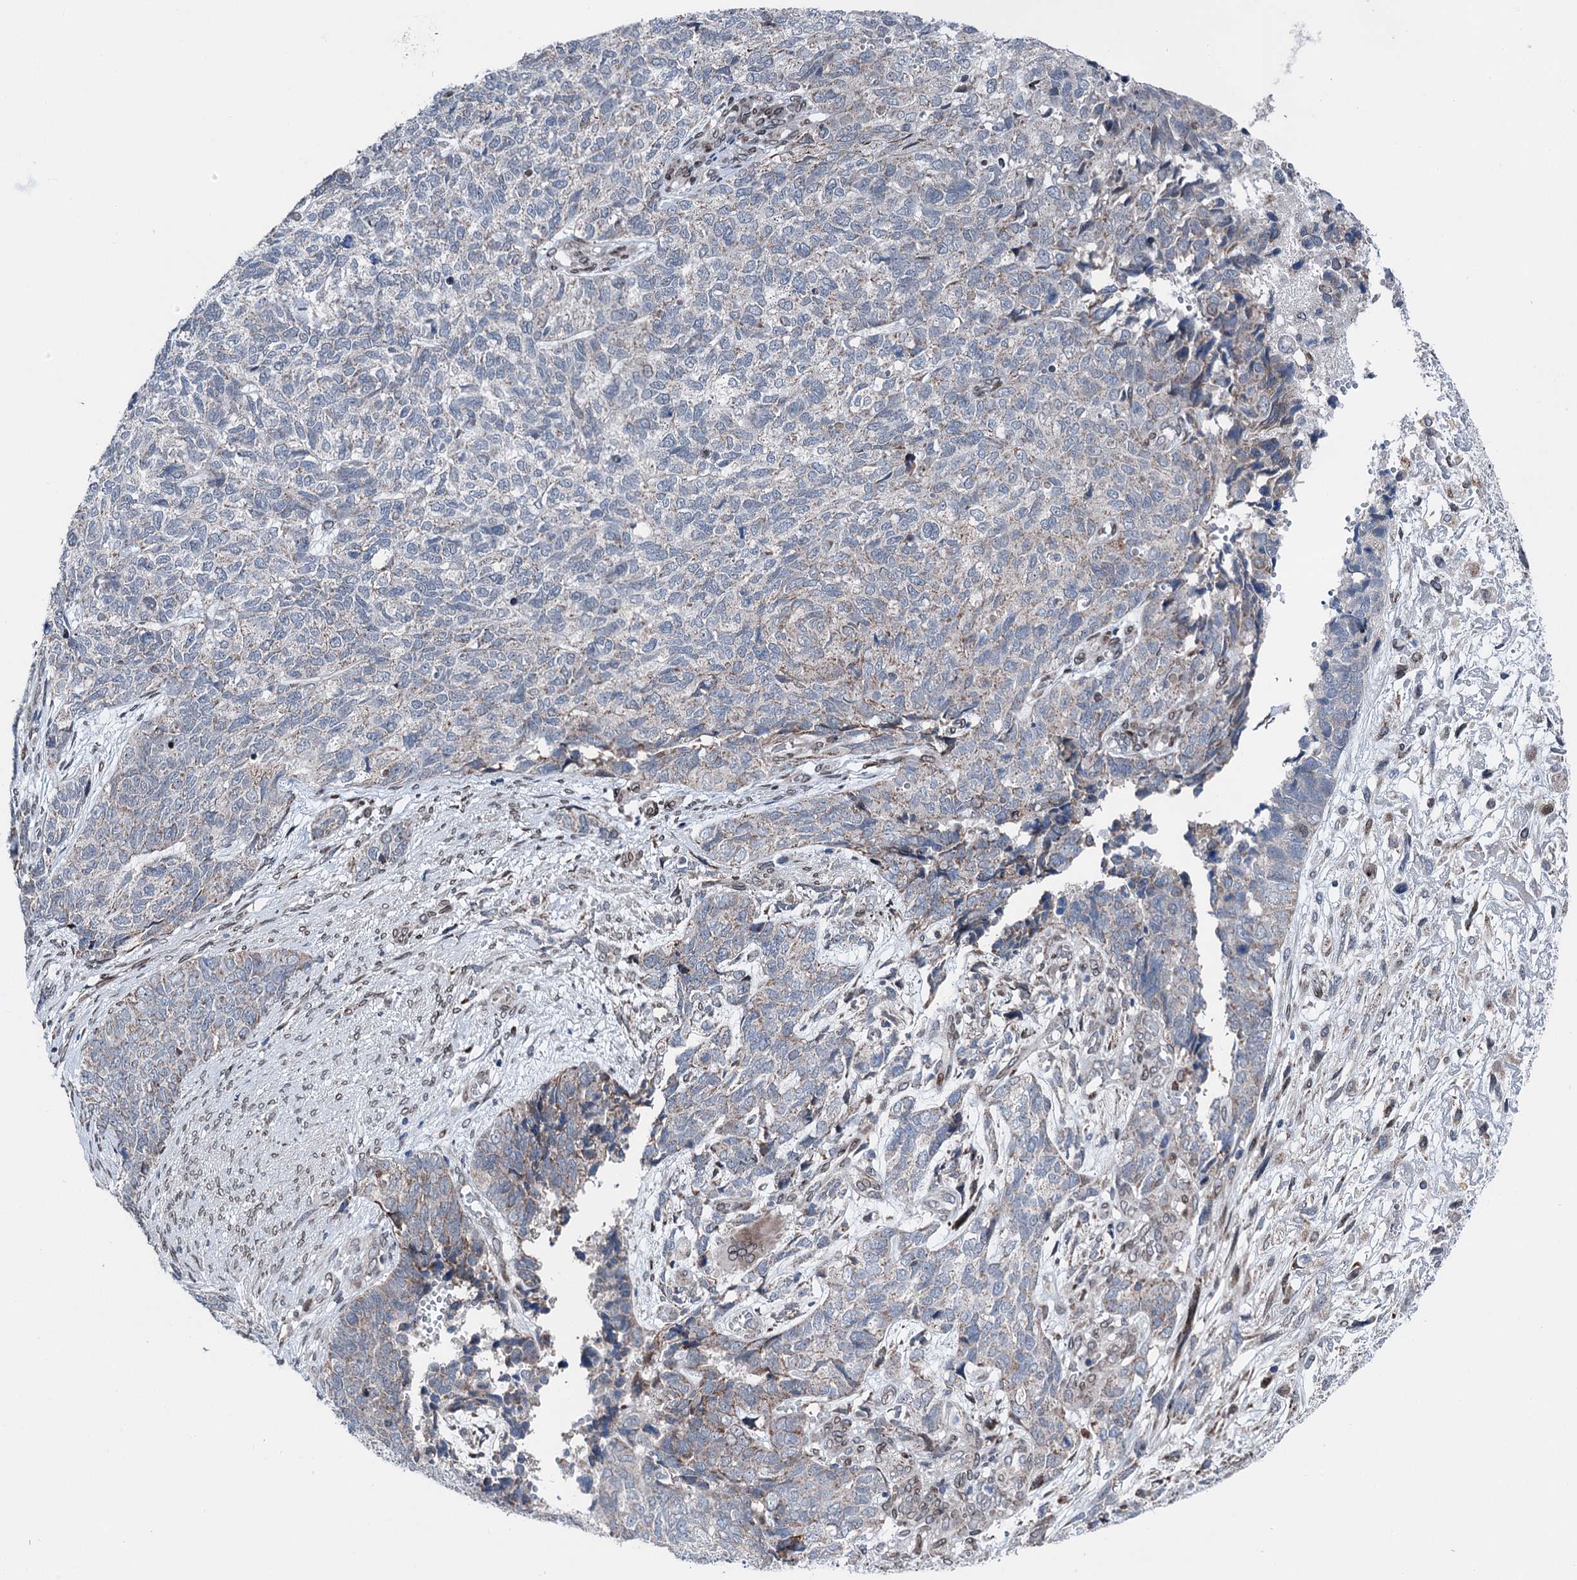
{"staining": {"intensity": "weak", "quantity": "<25%", "location": "cytoplasmic/membranous"}, "tissue": "cervical cancer", "cell_type": "Tumor cells", "image_type": "cancer", "snomed": [{"axis": "morphology", "description": "Squamous cell carcinoma, NOS"}, {"axis": "topography", "description": "Cervix"}], "caption": "An IHC image of cervical squamous cell carcinoma is shown. There is no staining in tumor cells of cervical squamous cell carcinoma.", "gene": "MRPL14", "patient": {"sex": "female", "age": 63}}